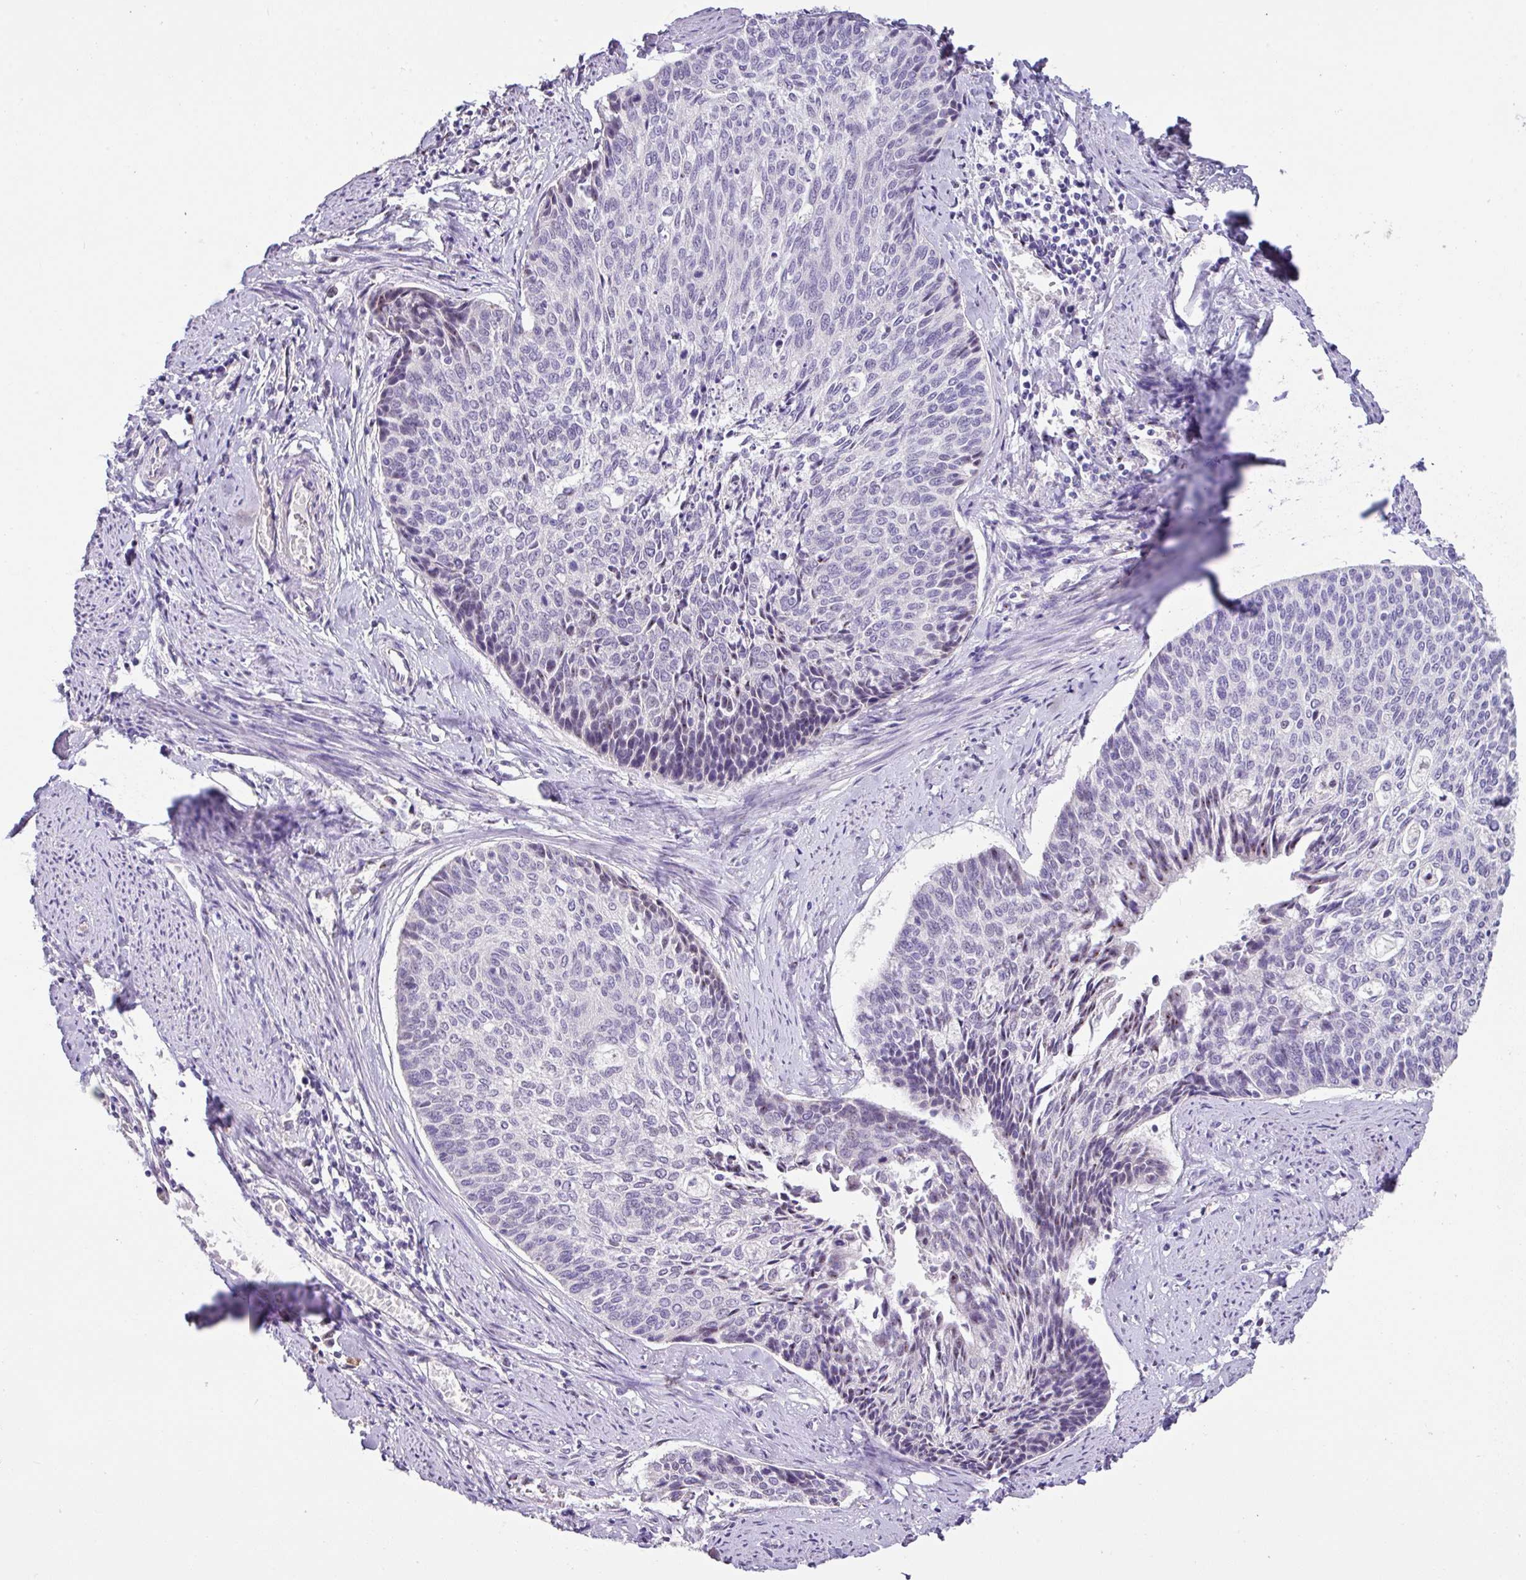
{"staining": {"intensity": "negative", "quantity": "none", "location": "none"}, "tissue": "cervical cancer", "cell_type": "Tumor cells", "image_type": "cancer", "snomed": [{"axis": "morphology", "description": "Squamous cell carcinoma, NOS"}, {"axis": "topography", "description": "Cervix"}], "caption": "Immunohistochemistry photomicrograph of cervical cancer stained for a protein (brown), which shows no staining in tumor cells.", "gene": "ZG16", "patient": {"sex": "female", "age": 55}}